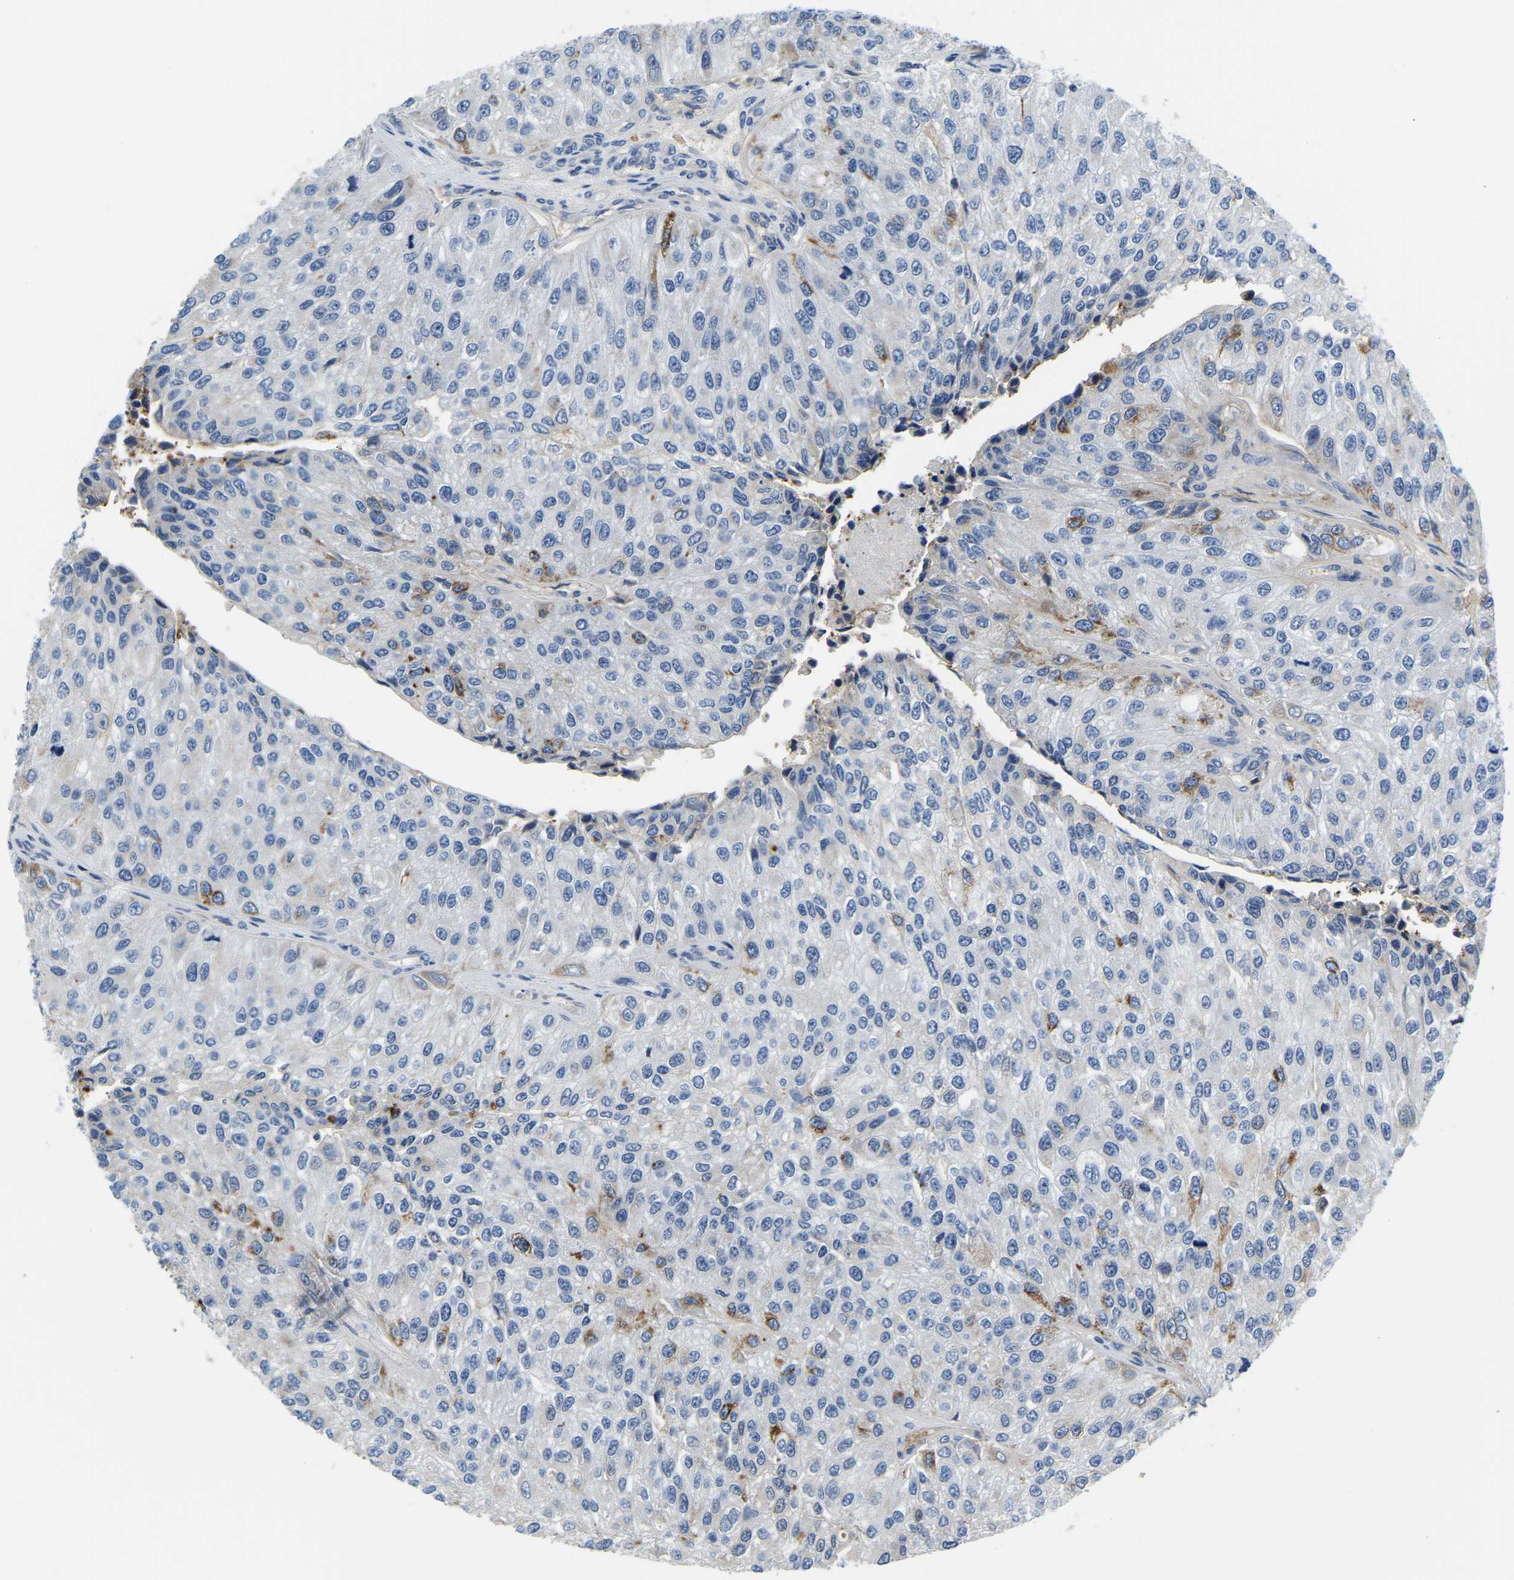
{"staining": {"intensity": "negative", "quantity": "none", "location": "none"}, "tissue": "urothelial cancer", "cell_type": "Tumor cells", "image_type": "cancer", "snomed": [{"axis": "morphology", "description": "Urothelial carcinoma, High grade"}, {"axis": "topography", "description": "Kidney"}, {"axis": "topography", "description": "Urinary bladder"}], "caption": "IHC histopathology image of urothelial cancer stained for a protein (brown), which reveals no expression in tumor cells.", "gene": "LIAS", "patient": {"sex": "male", "age": 77}}